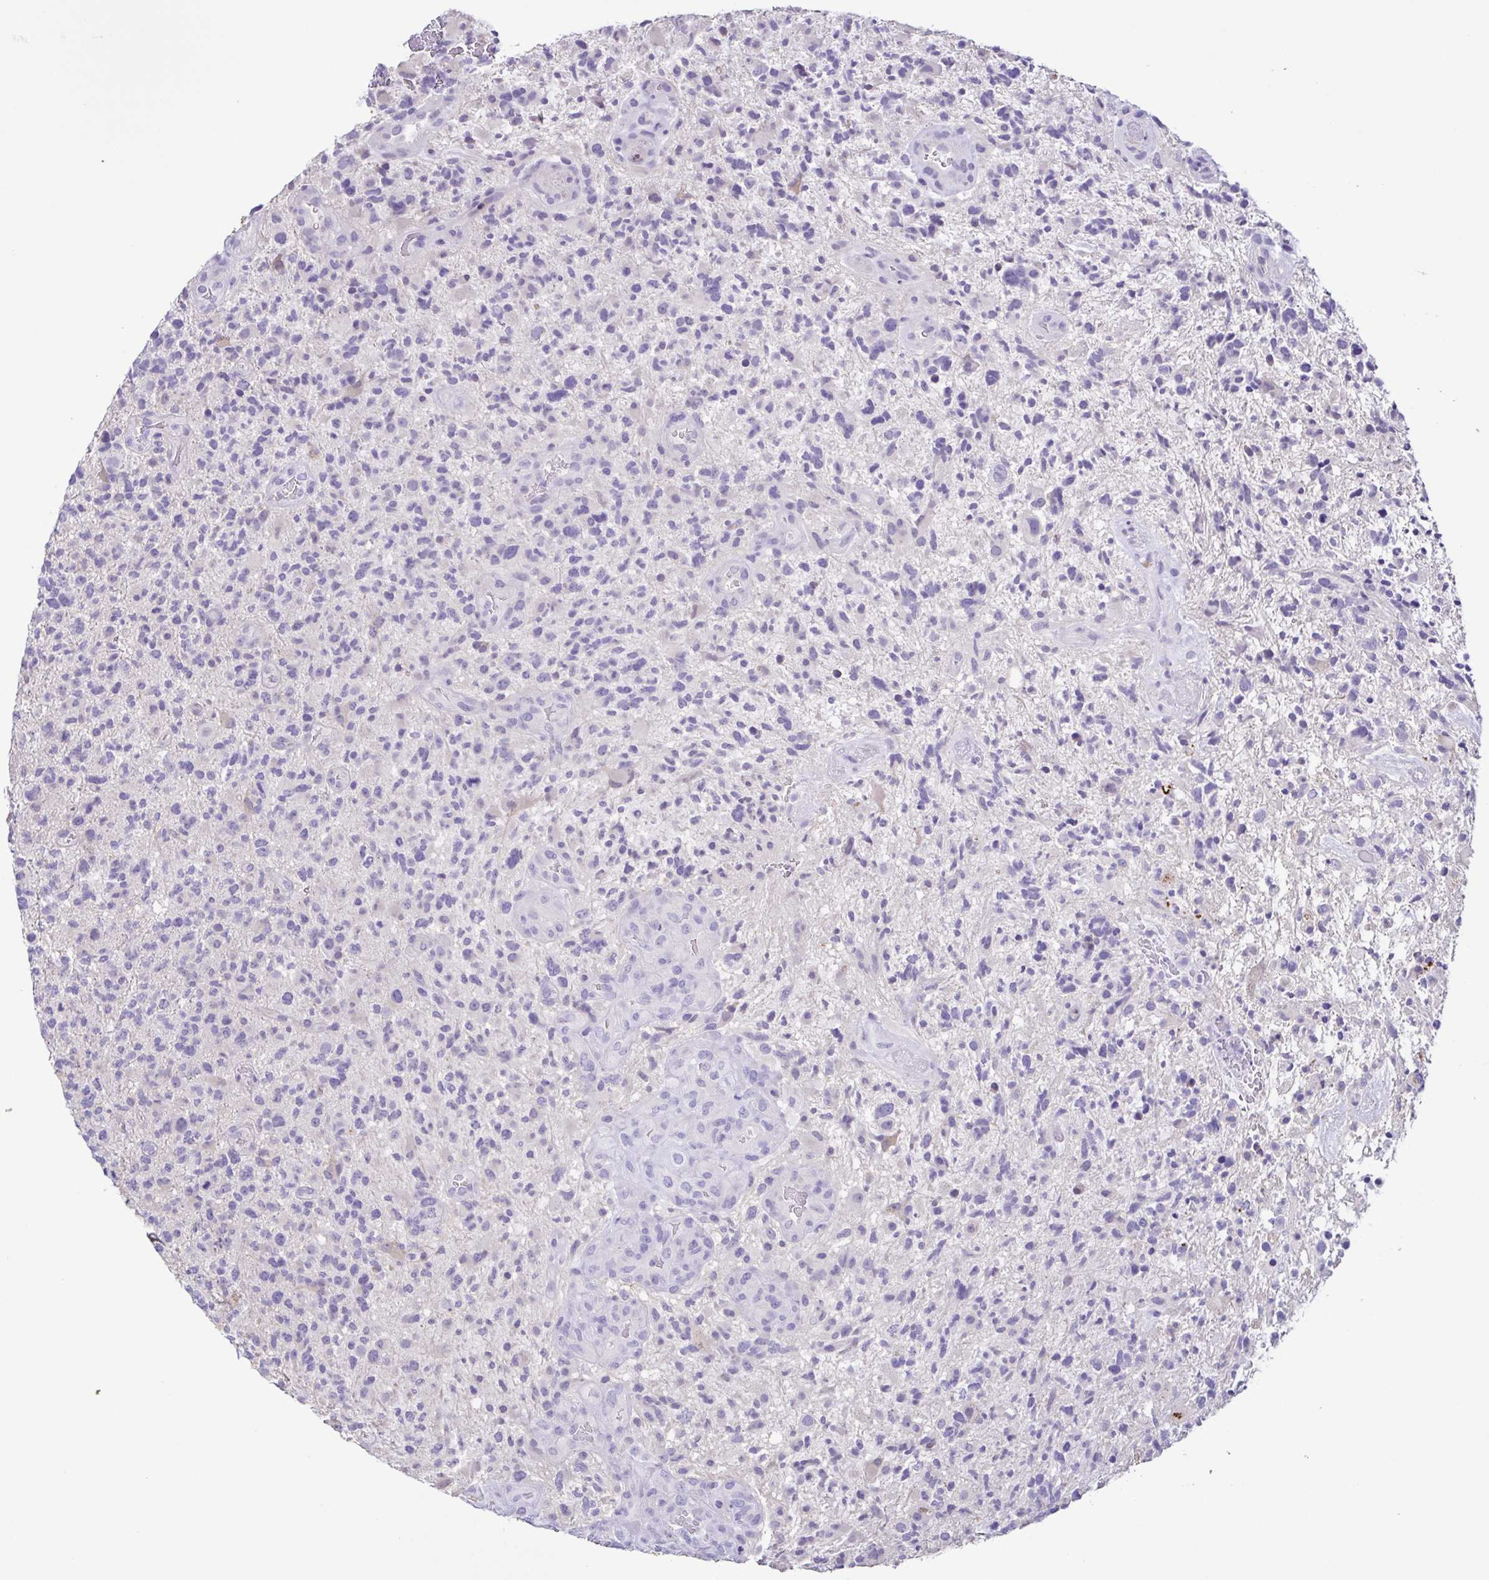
{"staining": {"intensity": "negative", "quantity": "none", "location": "none"}, "tissue": "glioma", "cell_type": "Tumor cells", "image_type": "cancer", "snomed": [{"axis": "morphology", "description": "Glioma, malignant, High grade"}, {"axis": "topography", "description": "Brain"}], "caption": "Tumor cells are negative for brown protein staining in glioma.", "gene": "TERT", "patient": {"sex": "female", "age": 71}}